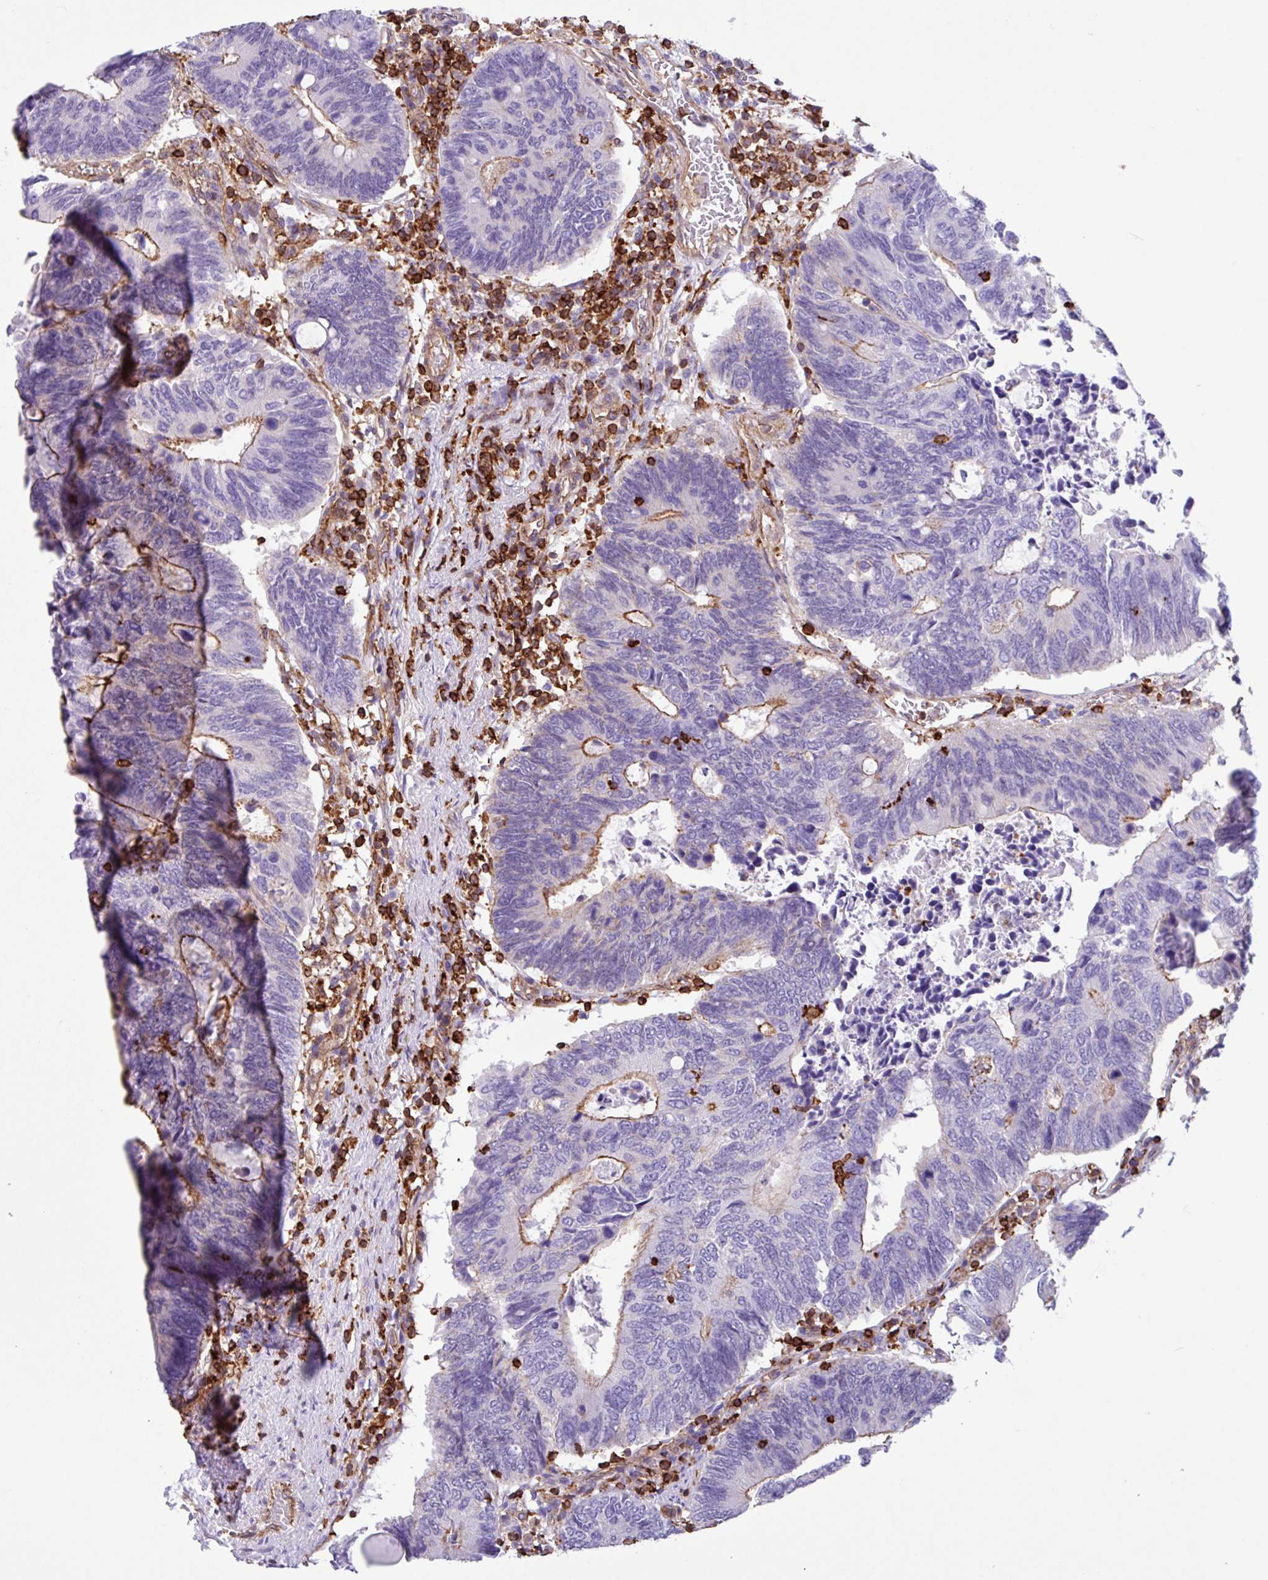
{"staining": {"intensity": "moderate", "quantity": "<25%", "location": "cytoplasmic/membranous"}, "tissue": "colorectal cancer", "cell_type": "Tumor cells", "image_type": "cancer", "snomed": [{"axis": "morphology", "description": "Adenocarcinoma, NOS"}, {"axis": "topography", "description": "Colon"}], "caption": "The photomicrograph exhibits a brown stain indicating the presence of a protein in the cytoplasmic/membranous of tumor cells in adenocarcinoma (colorectal).", "gene": "PPP1R18", "patient": {"sex": "male", "age": 87}}